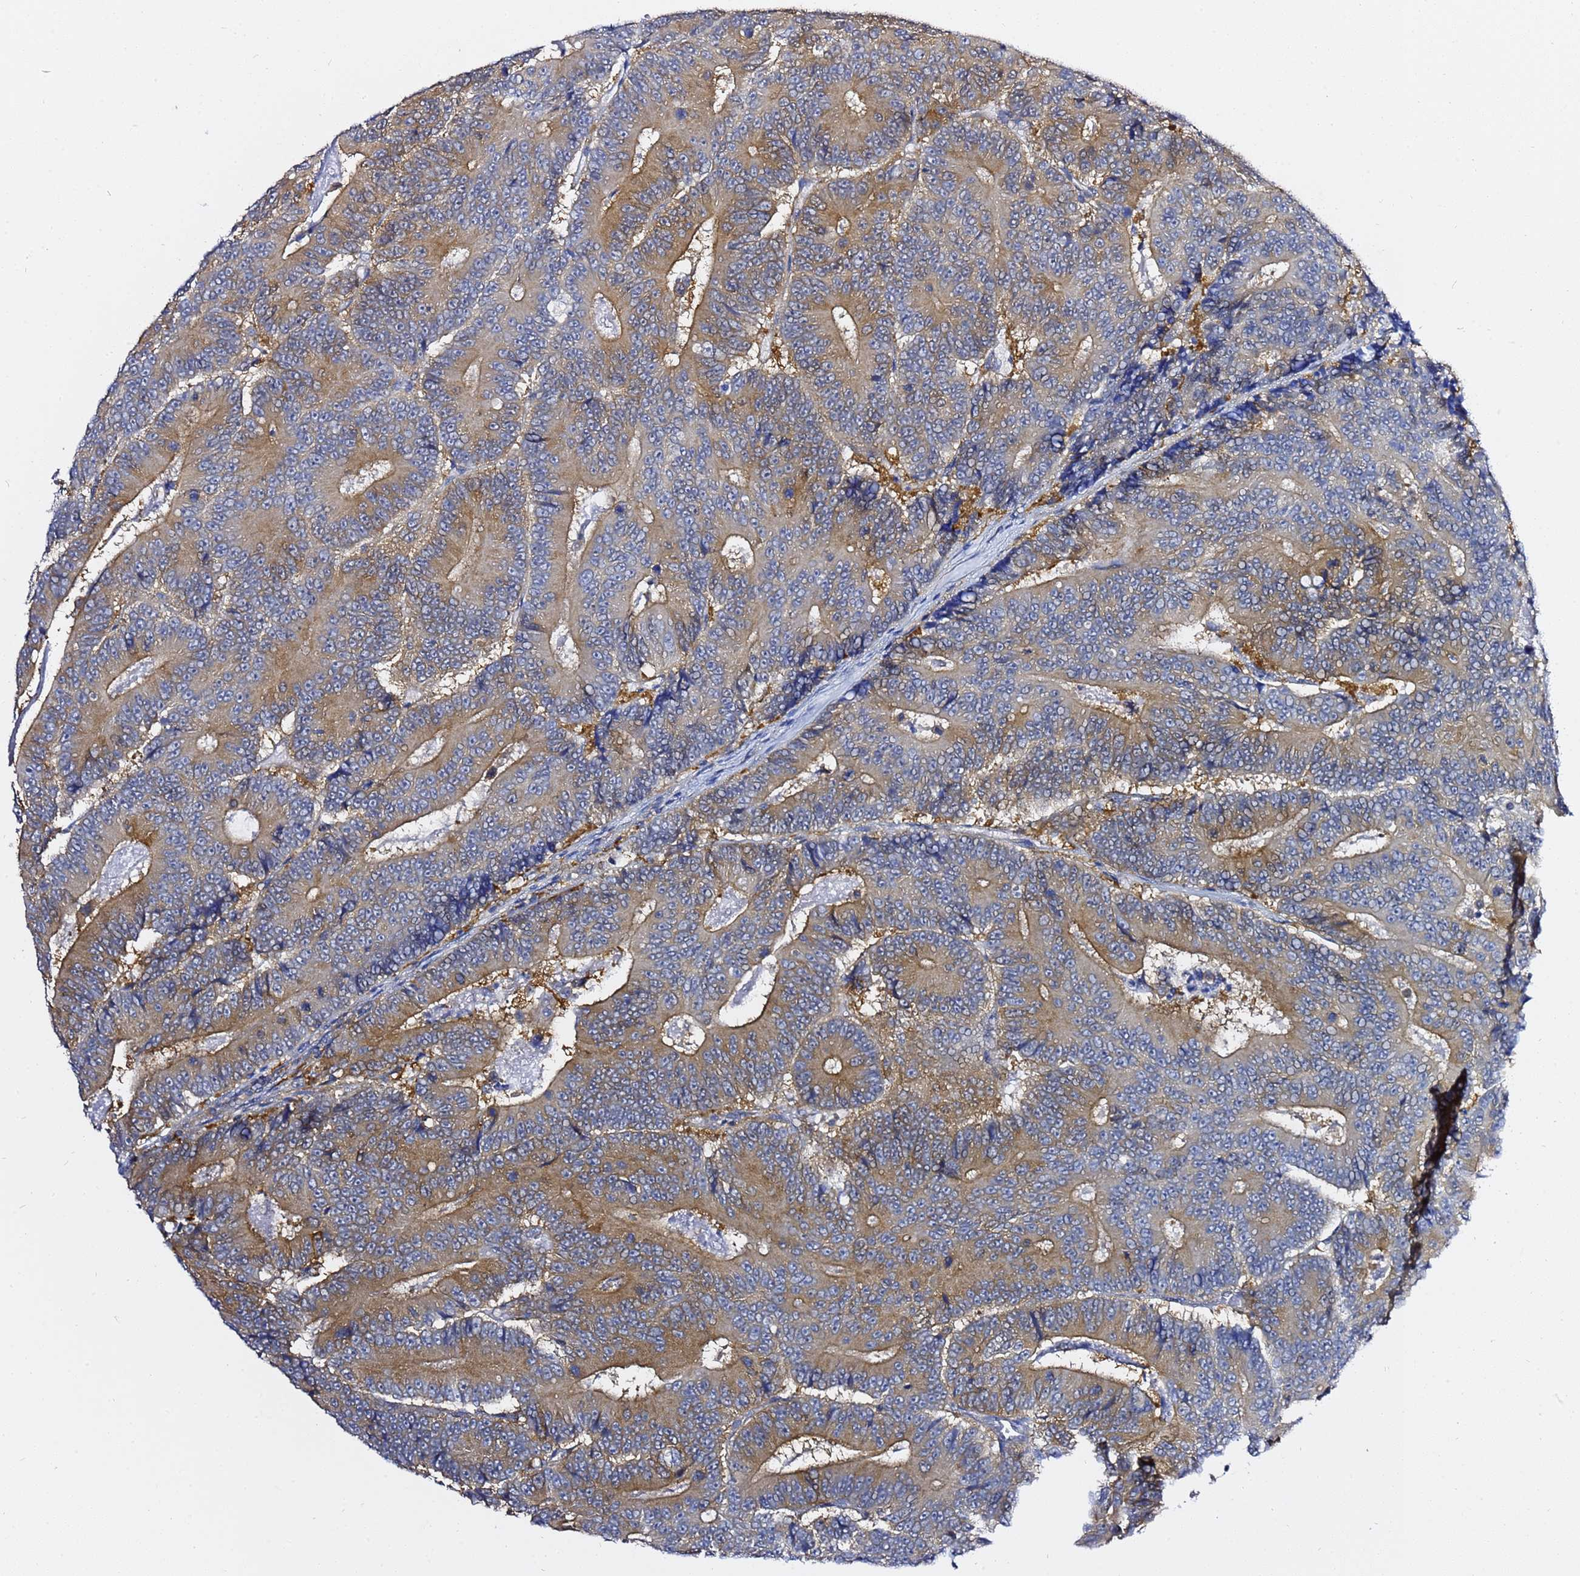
{"staining": {"intensity": "moderate", "quantity": ">75%", "location": "cytoplasmic/membranous"}, "tissue": "colorectal cancer", "cell_type": "Tumor cells", "image_type": "cancer", "snomed": [{"axis": "morphology", "description": "Adenocarcinoma, NOS"}, {"axis": "topography", "description": "Colon"}], "caption": "A brown stain highlights moderate cytoplasmic/membranous positivity of a protein in human adenocarcinoma (colorectal) tumor cells.", "gene": "LENG1", "patient": {"sex": "male", "age": 83}}